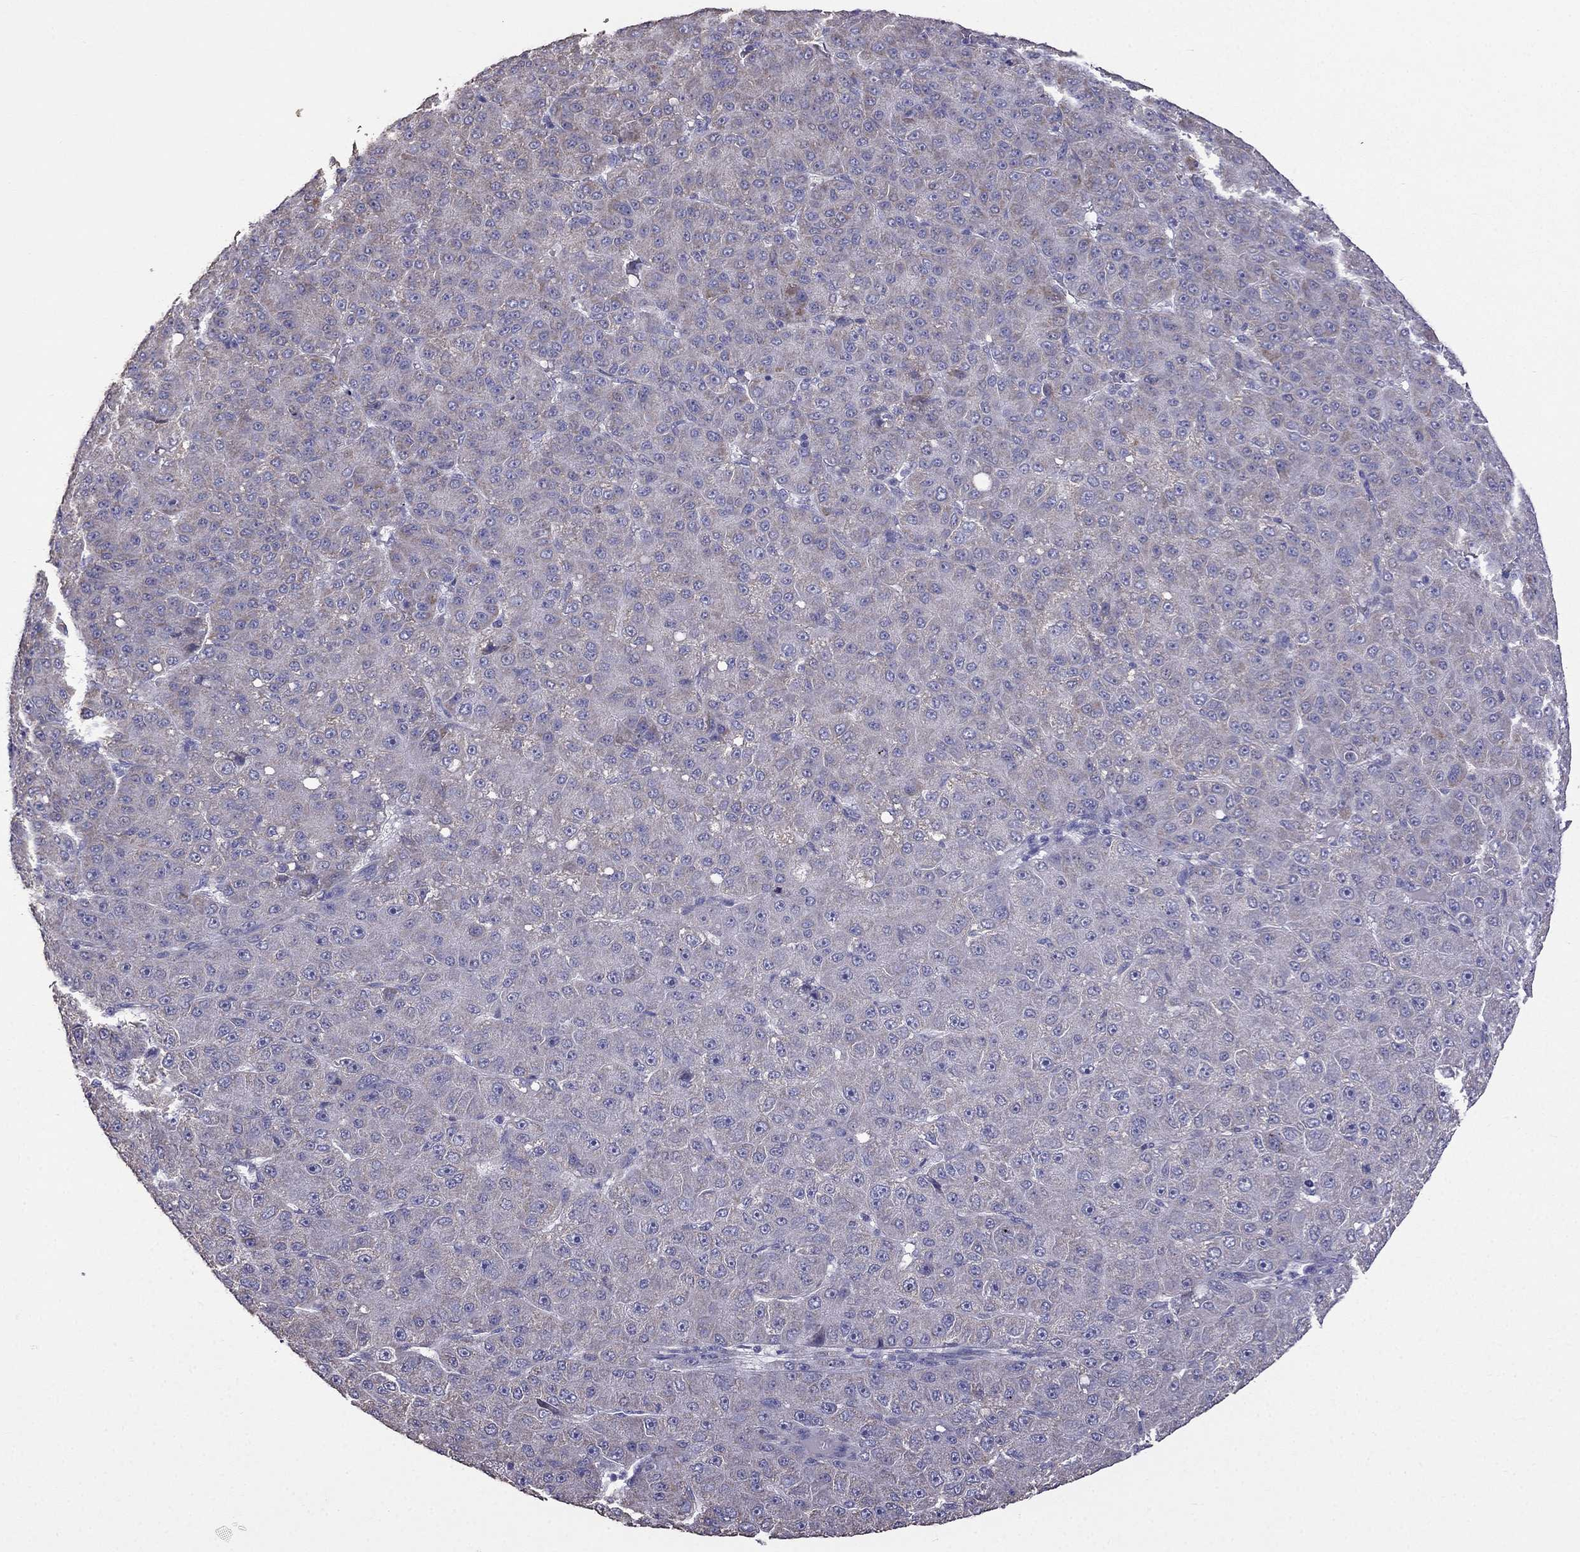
{"staining": {"intensity": "negative", "quantity": "none", "location": "none"}, "tissue": "liver cancer", "cell_type": "Tumor cells", "image_type": "cancer", "snomed": [{"axis": "morphology", "description": "Carcinoma, Hepatocellular, NOS"}, {"axis": "topography", "description": "Liver"}], "caption": "This is a photomicrograph of immunohistochemistry staining of liver cancer (hepatocellular carcinoma), which shows no expression in tumor cells.", "gene": "AK5", "patient": {"sex": "male", "age": 67}}